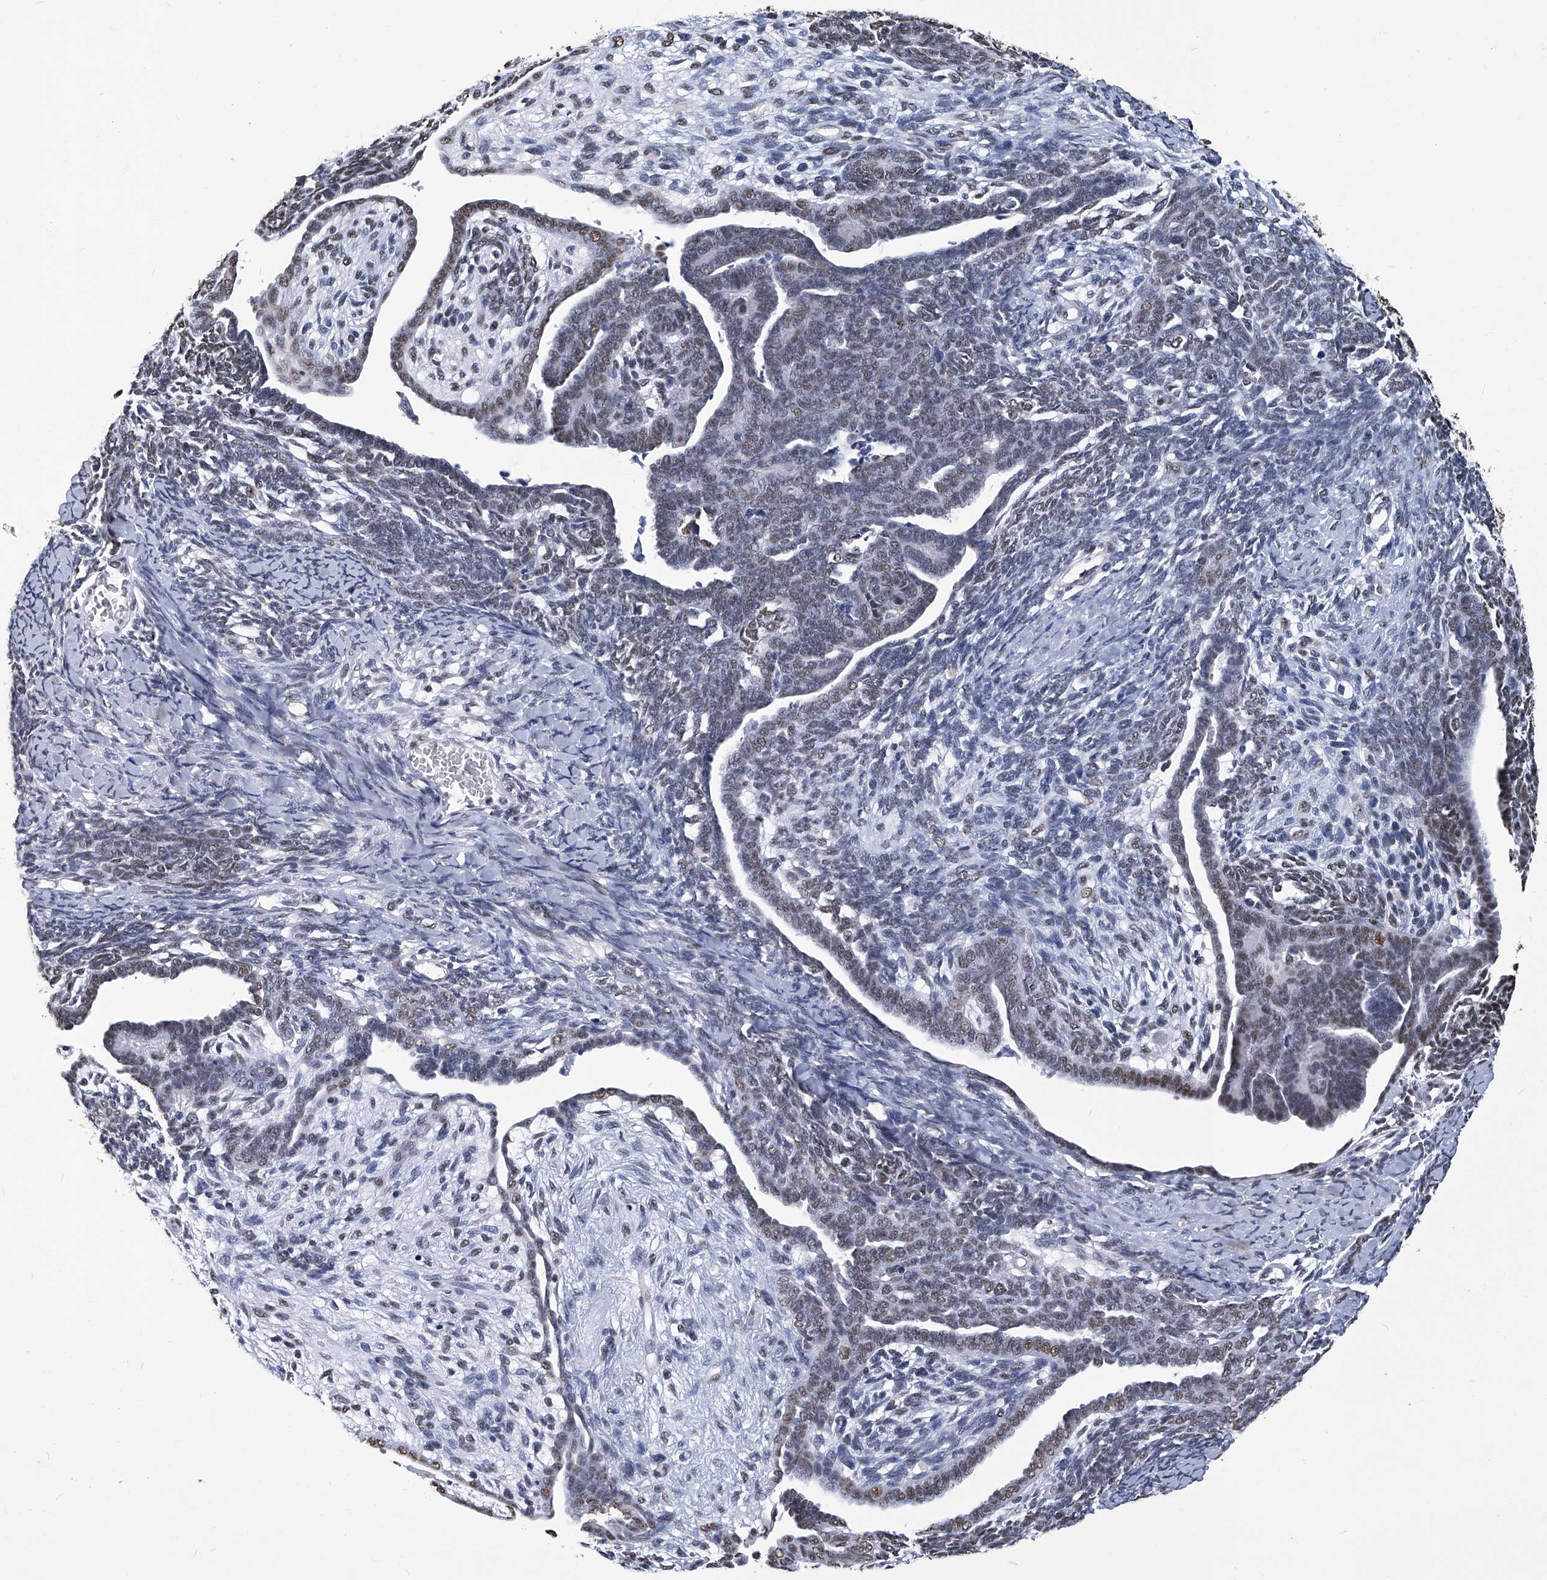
{"staining": {"intensity": "weak", "quantity": "25%-75%", "location": "nuclear"}, "tissue": "endometrial cancer", "cell_type": "Tumor cells", "image_type": "cancer", "snomed": [{"axis": "morphology", "description": "Neoplasm, malignant, NOS"}, {"axis": "topography", "description": "Endometrium"}], "caption": "This photomicrograph exhibits immunohistochemistry (IHC) staining of human neoplasm (malignant) (endometrial), with low weak nuclear positivity in about 25%-75% of tumor cells.", "gene": "HBP1", "patient": {"sex": "female", "age": 74}}